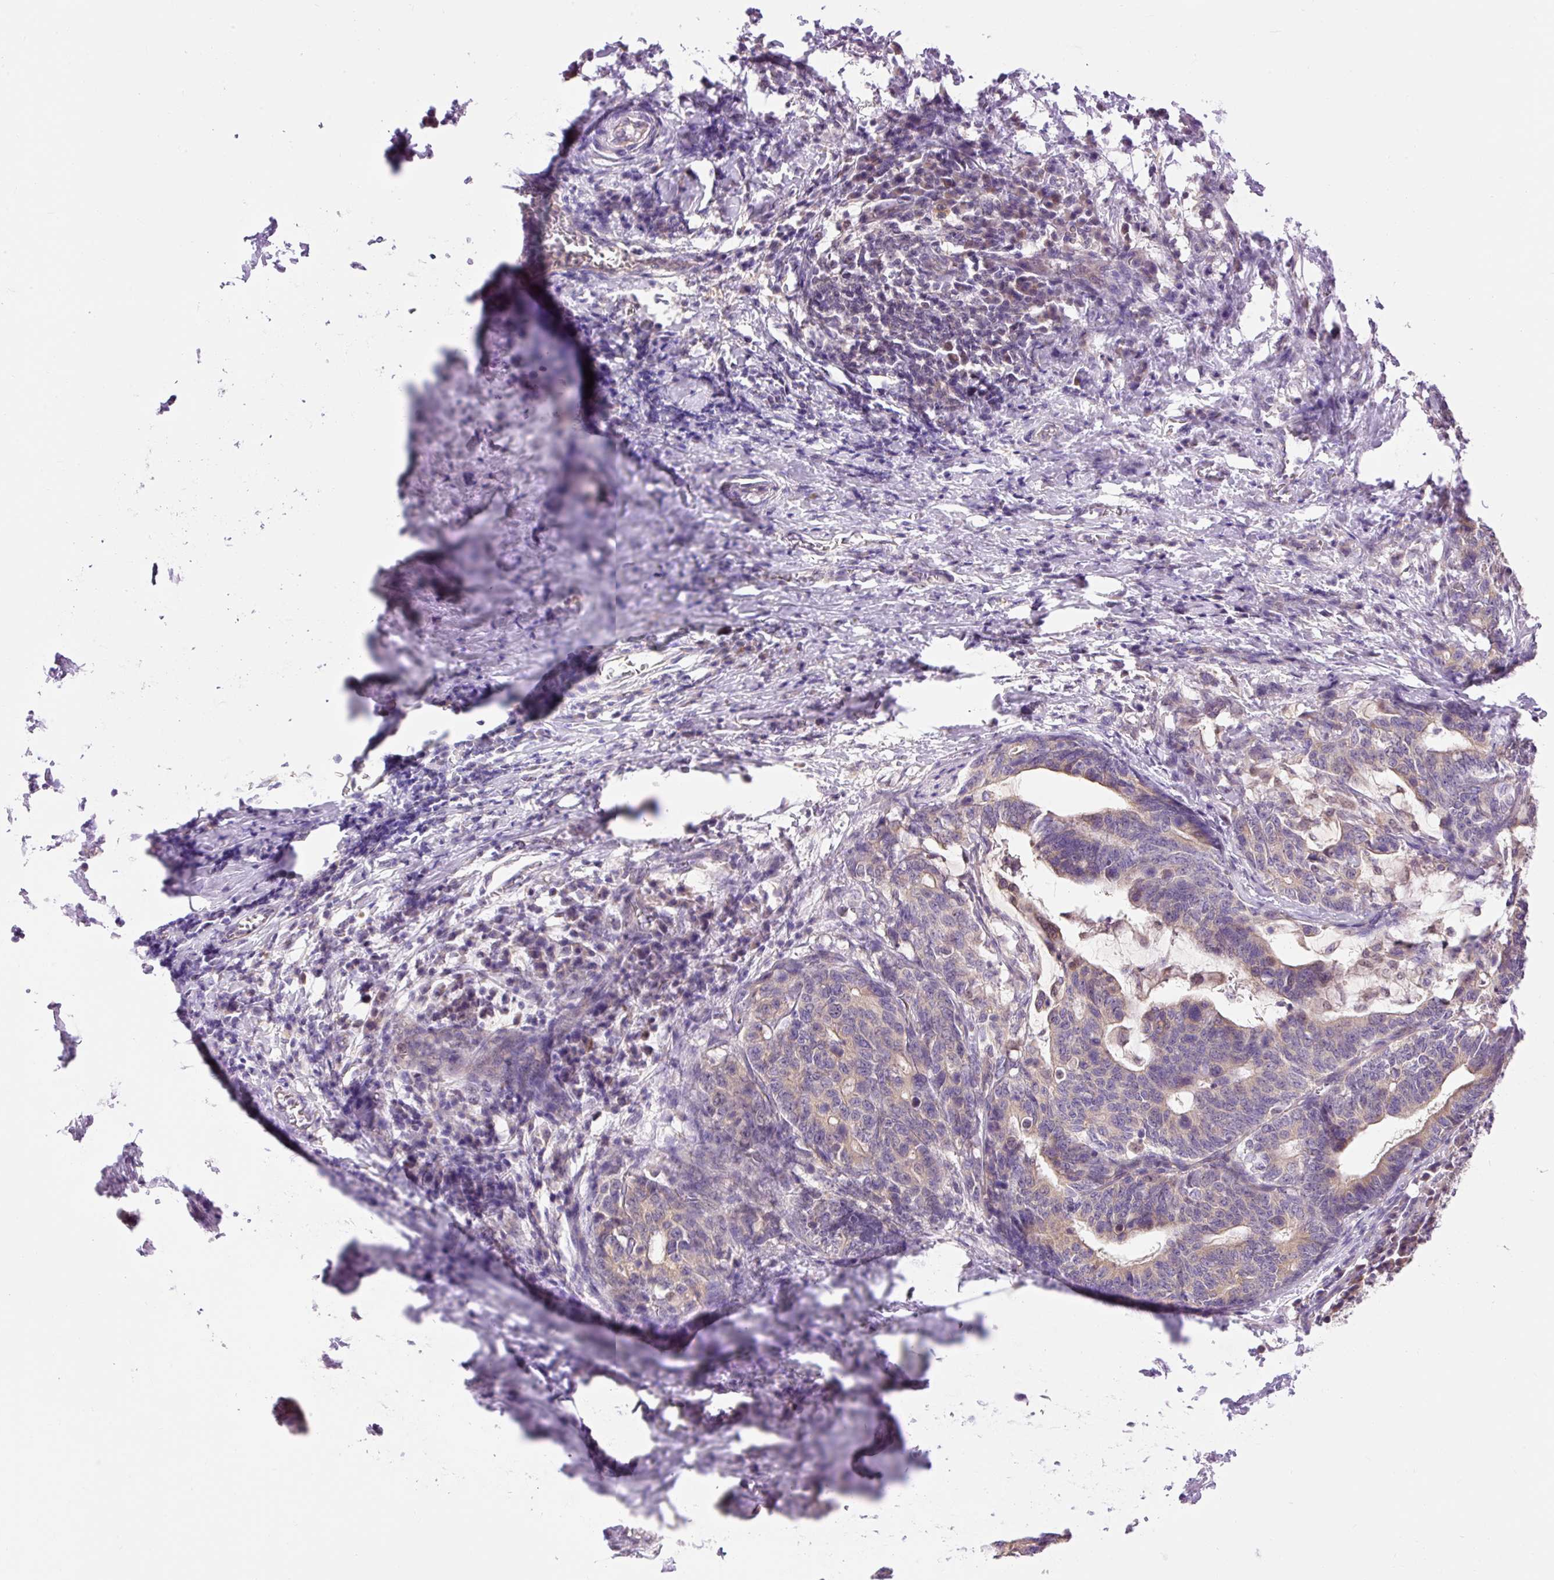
{"staining": {"intensity": "weak", "quantity": "<25%", "location": "cytoplasmic/membranous"}, "tissue": "stomach cancer", "cell_type": "Tumor cells", "image_type": "cancer", "snomed": [{"axis": "morphology", "description": "Normal tissue, NOS"}, {"axis": "morphology", "description": "Adenocarcinoma, NOS"}, {"axis": "topography", "description": "Stomach"}], "caption": "High power microscopy image of an immunohistochemistry photomicrograph of stomach cancer (adenocarcinoma), revealing no significant staining in tumor cells.", "gene": "IMMT", "patient": {"sex": "female", "age": 64}}